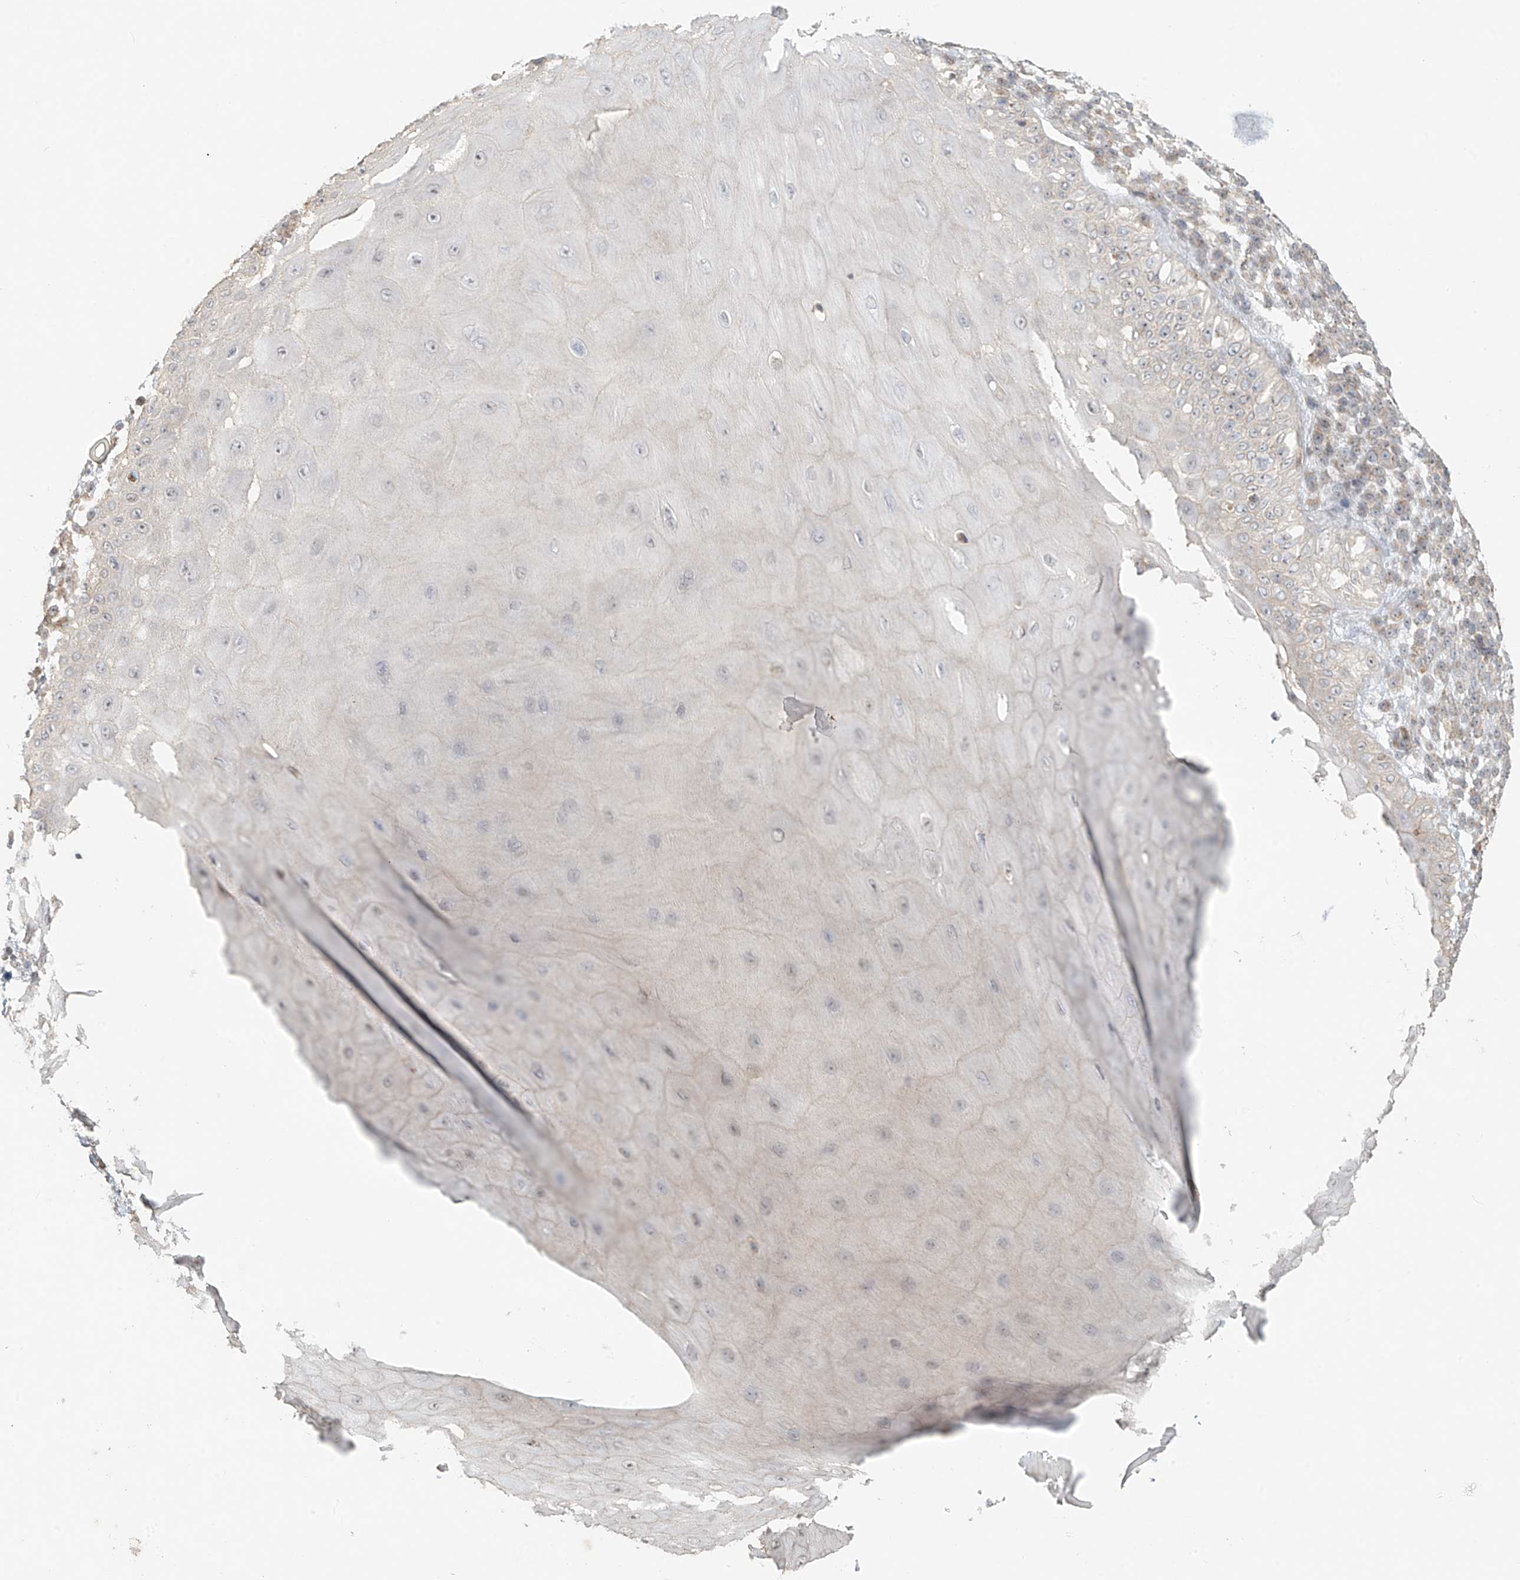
{"staining": {"intensity": "negative", "quantity": "none", "location": "none"}, "tissue": "melanoma", "cell_type": "Tumor cells", "image_type": "cancer", "snomed": [{"axis": "morphology", "description": "Malignant melanoma, NOS"}, {"axis": "topography", "description": "Skin"}], "caption": "Immunohistochemical staining of human melanoma displays no significant expression in tumor cells. (DAB (3,3'-diaminobenzidine) immunohistochemistry, high magnification).", "gene": "ABCD1", "patient": {"sex": "female", "age": 55}}